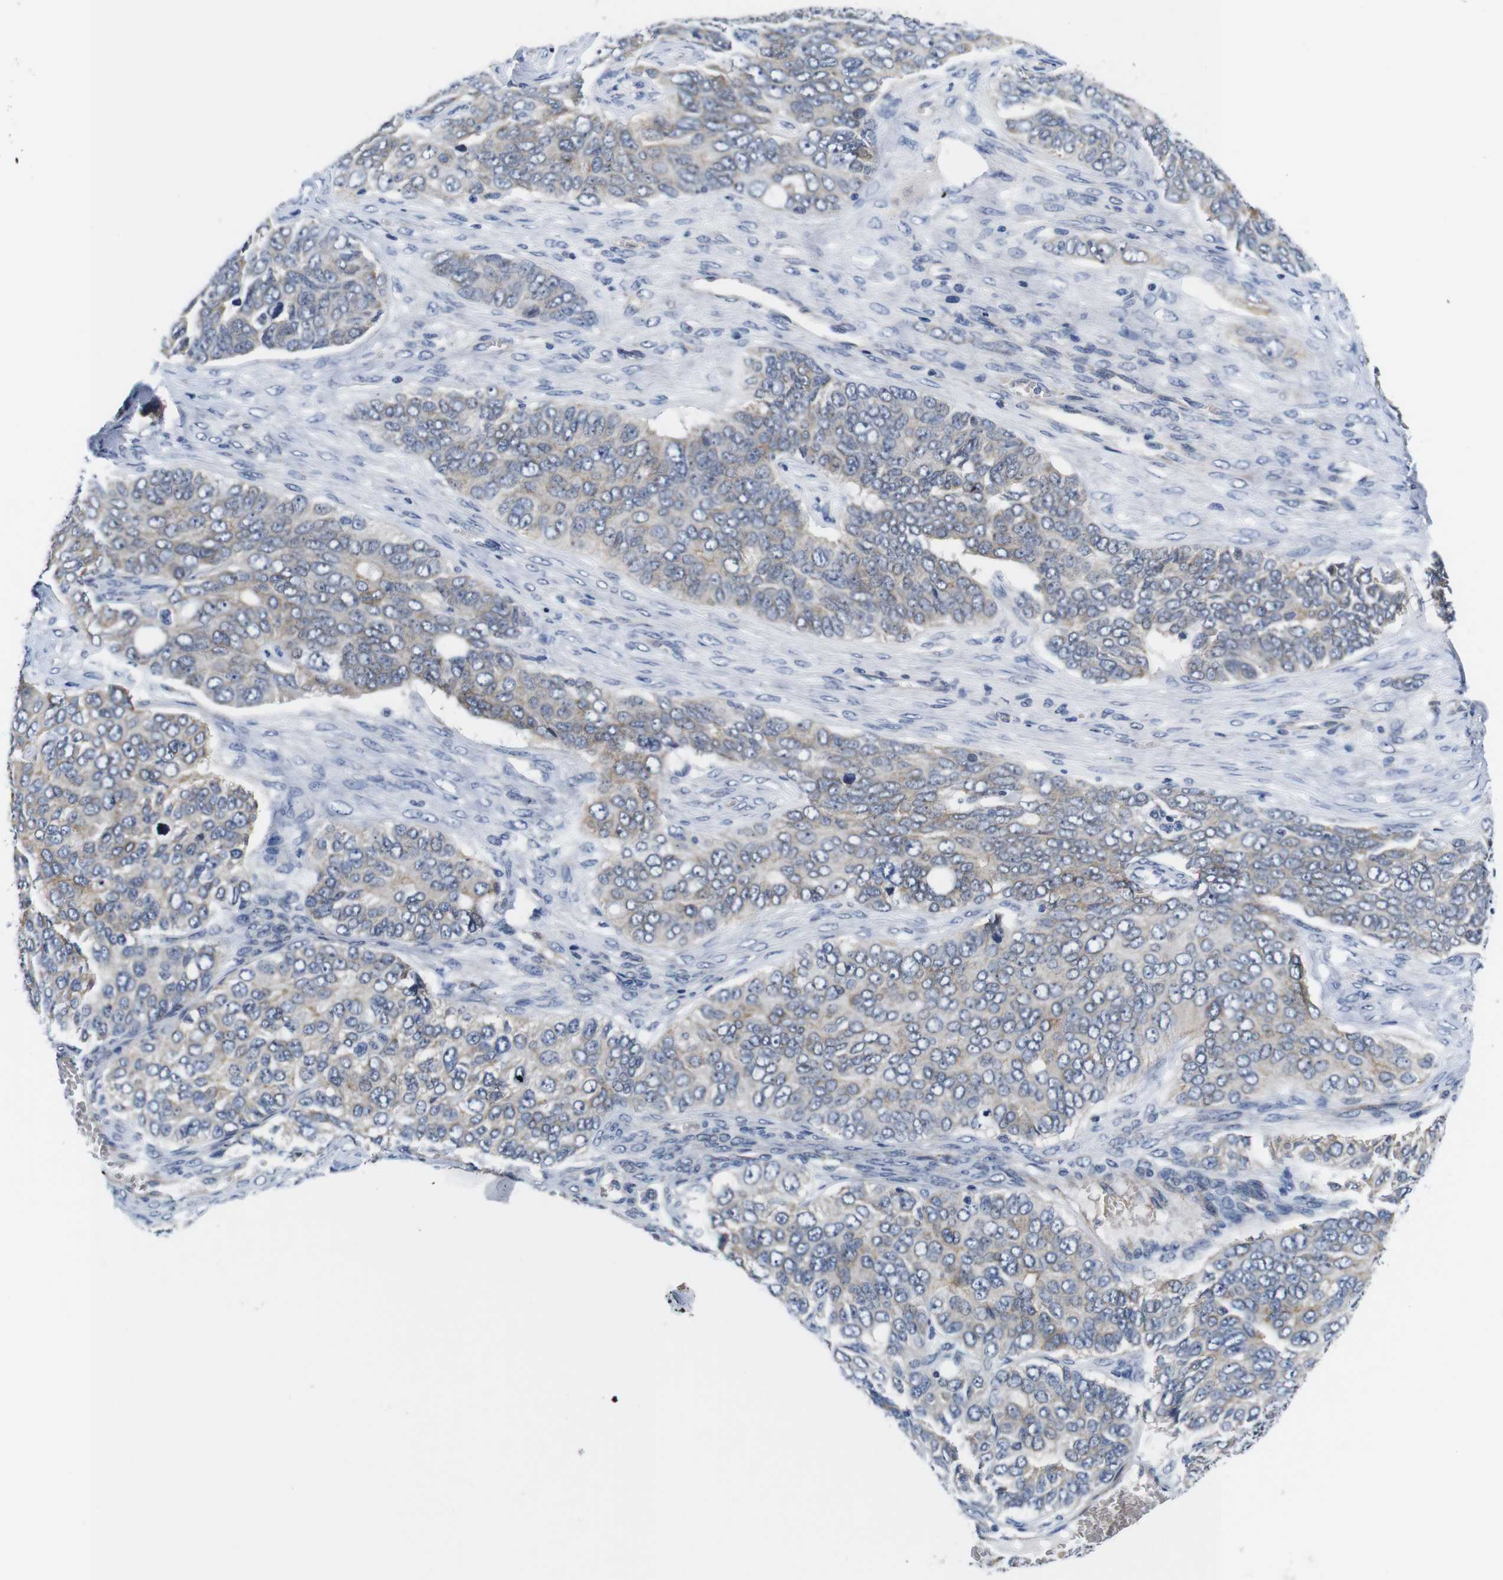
{"staining": {"intensity": "weak", "quantity": "<25%", "location": "cytoplasmic/membranous"}, "tissue": "ovarian cancer", "cell_type": "Tumor cells", "image_type": "cancer", "snomed": [{"axis": "morphology", "description": "Carcinoma, endometroid"}, {"axis": "topography", "description": "Ovary"}], "caption": "IHC histopathology image of neoplastic tissue: ovarian endometroid carcinoma stained with DAB shows no significant protein positivity in tumor cells.", "gene": "SOCS3", "patient": {"sex": "female", "age": 51}}